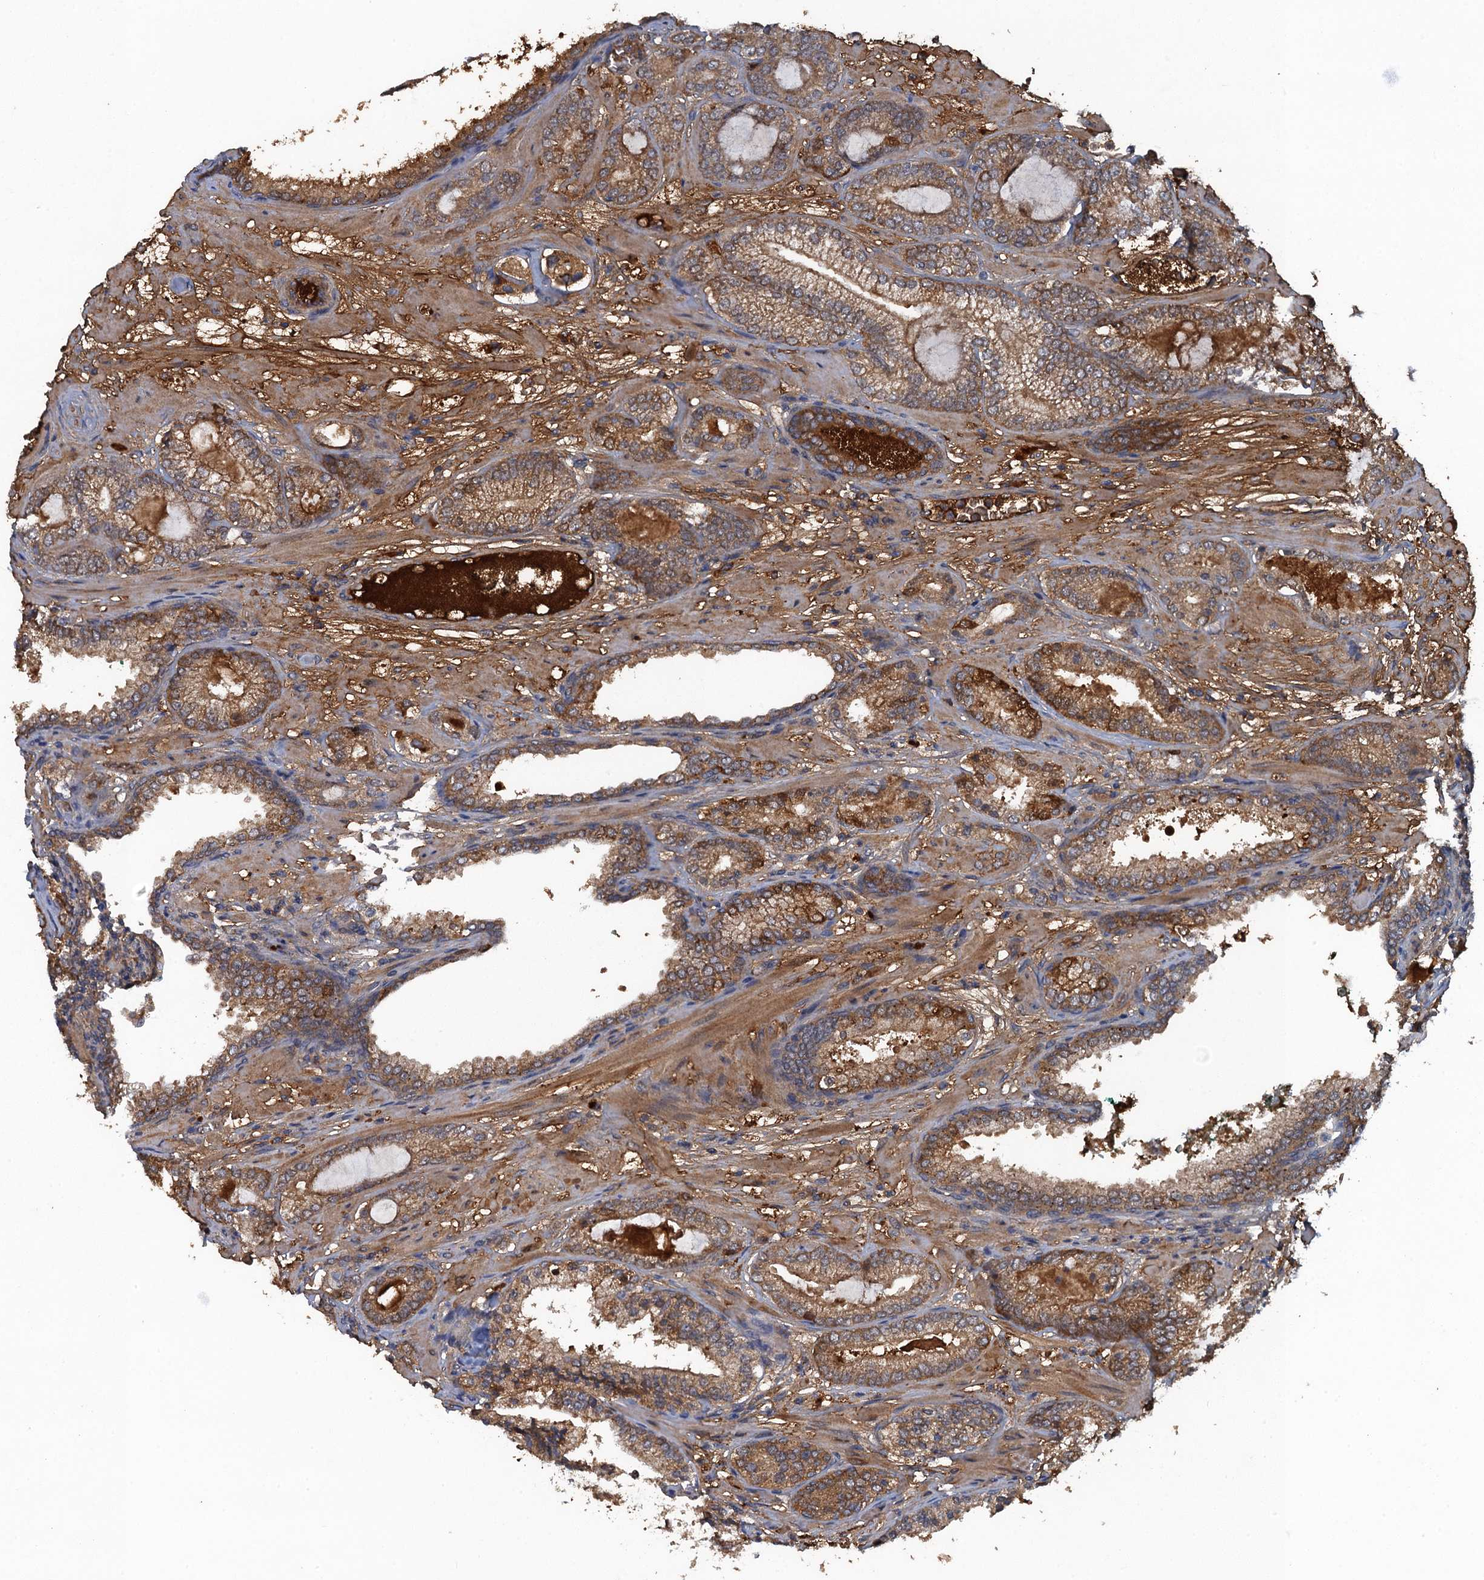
{"staining": {"intensity": "moderate", "quantity": ">75%", "location": "cytoplasmic/membranous"}, "tissue": "prostate cancer", "cell_type": "Tumor cells", "image_type": "cancer", "snomed": [{"axis": "morphology", "description": "Adenocarcinoma, High grade"}, {"axis": "topography", "description": "Prostate"}], "caption": "Adenocarcinoma (high-grade) (prostate) stained for a protein reveals moderate cytoplasmic/membranous positivity in tumor cells.", "gene": "HAPLN3", "patient": {"sex": "male", "age": 60}}